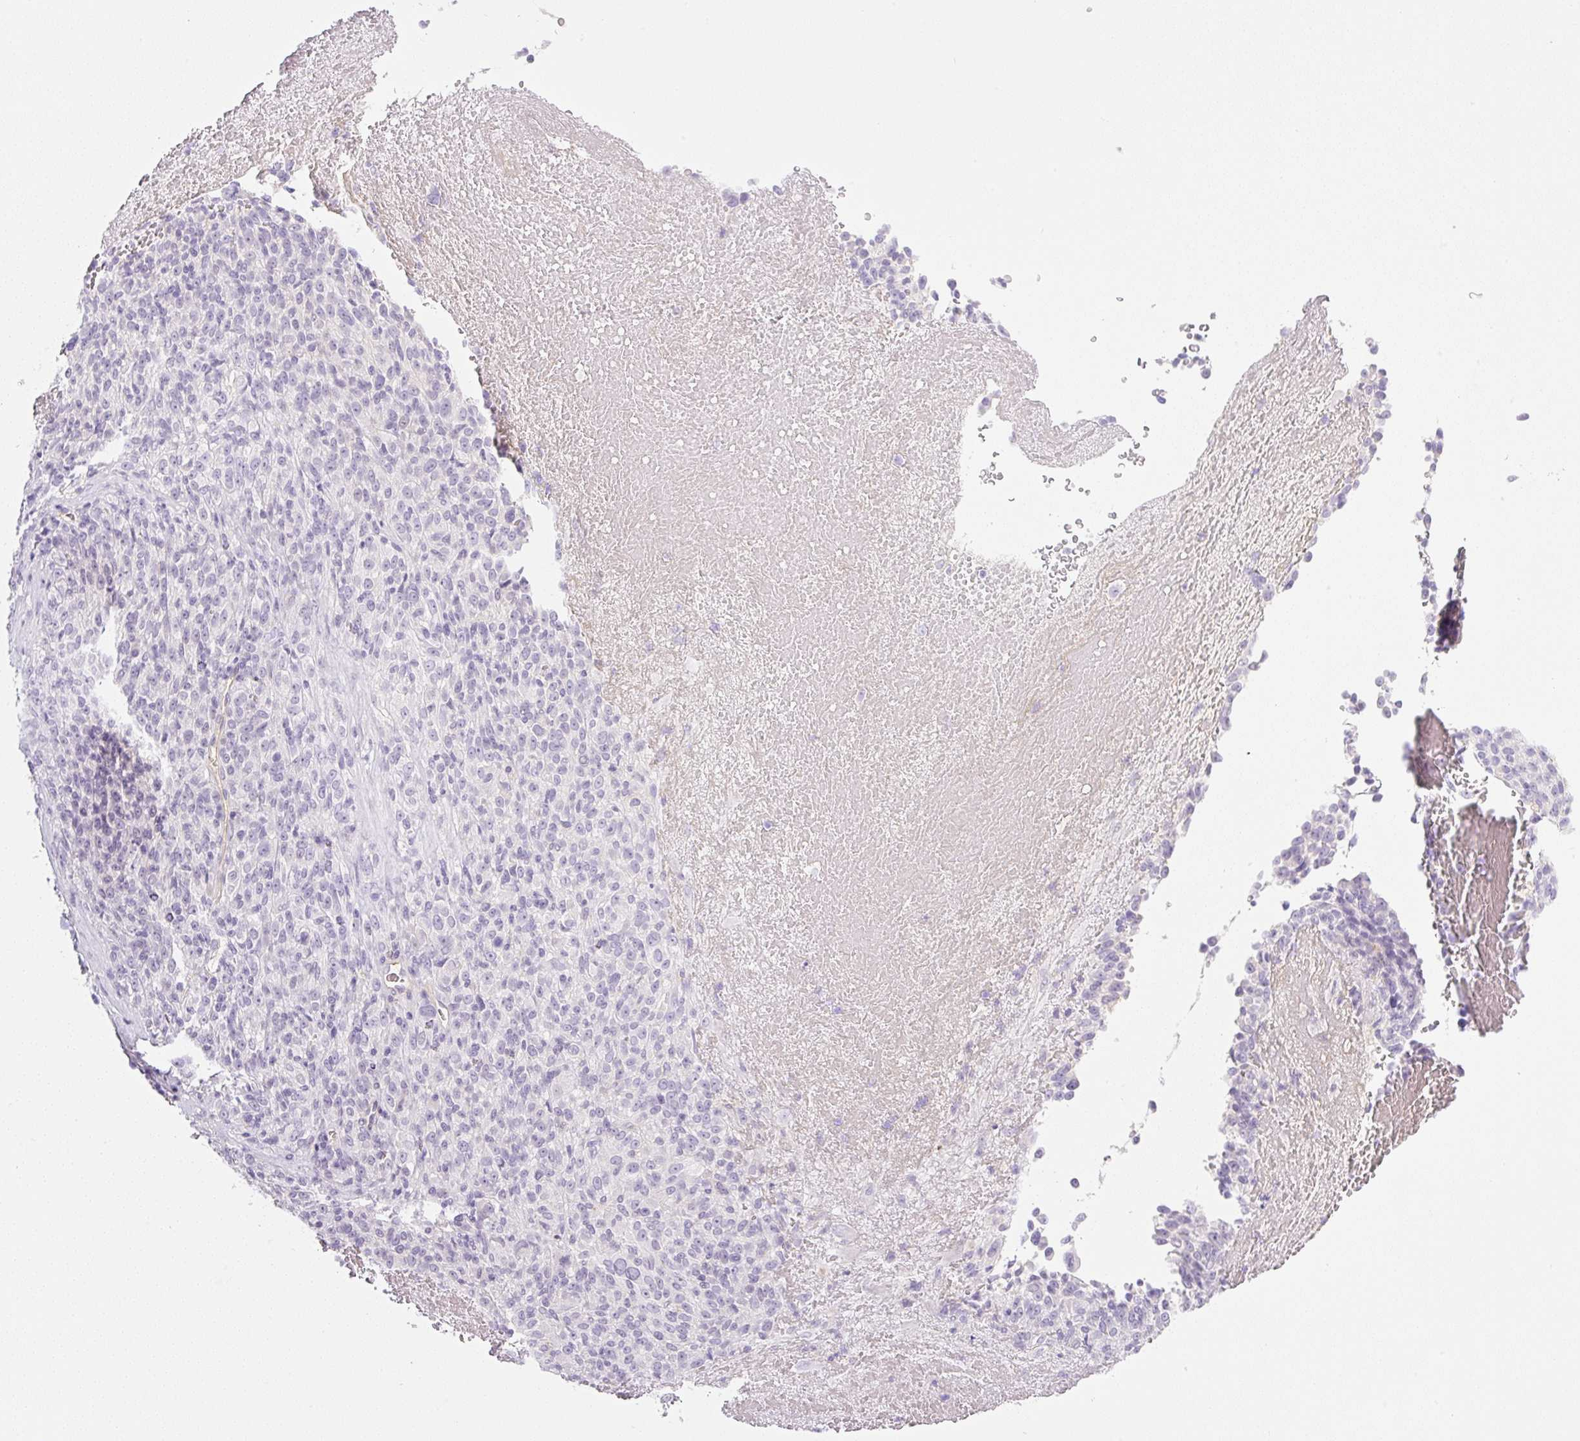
{"staining": {"intensity": "negative", "quantity": "none", "location": "none"}, "tissue": "melanoma", "cell_type": "Tumor cells", "image_type": "cancer", "snomed": [{"axis": "morphology", "description": "Malignant melanoma, Metastatic site"}, {"axis": "topography", "description": "Brain"}], "caption": "IHC image of human melanoma stained for a protein (brown), which demonstrates no positivity in tumor cells. (Brightfield microscopy of DAB (3,3'-diaminobenzidine) IHC at high magnification).", "gene": "MIA2", "patient": {"sex": "female", "age": 56}}